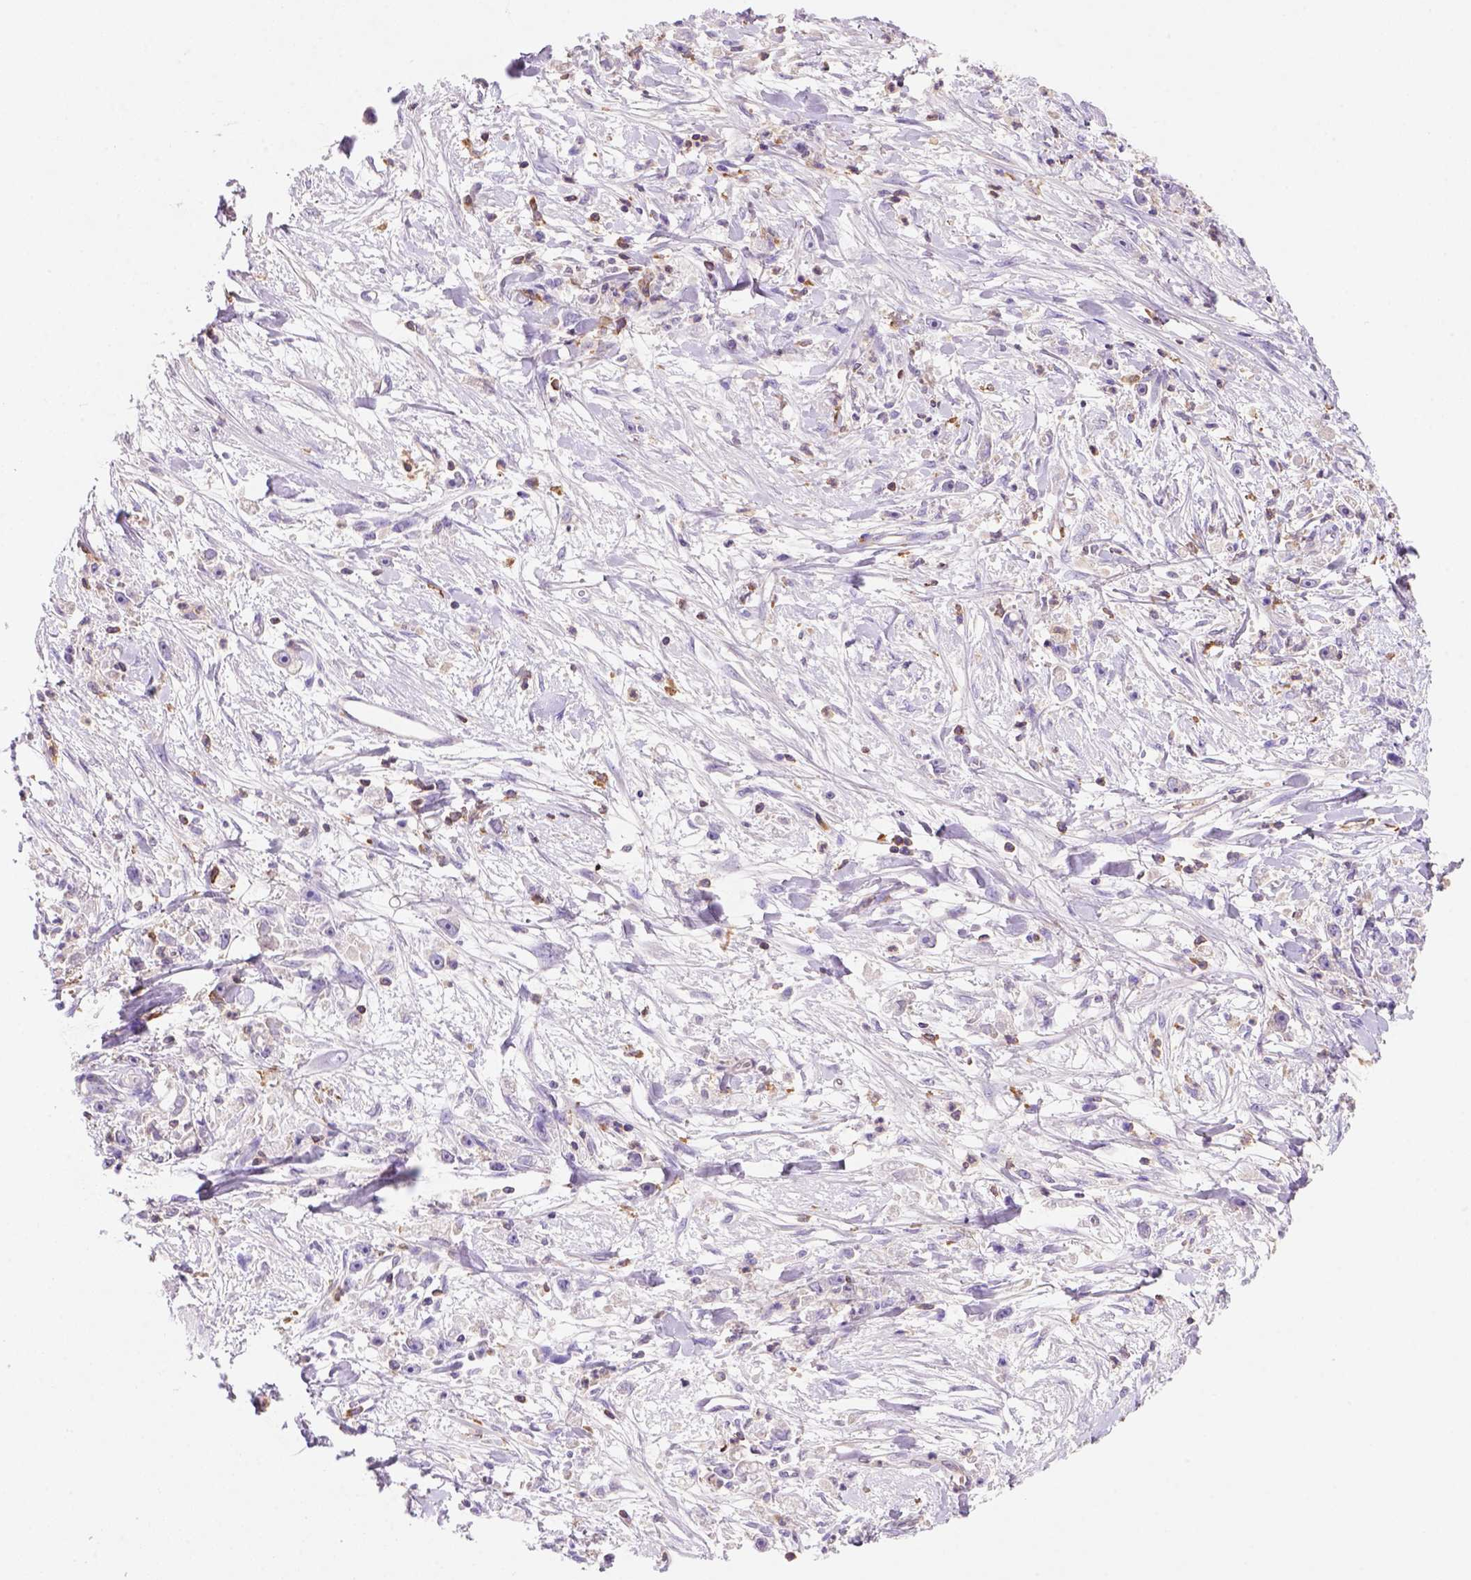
{"staining": {"intensity": "negative", "quantity": "none", "location": "none"}, "tissue": "stomach cancer", "cell_type": "Tumor cells", "image_type": "cancer", "snomed": [{"axis": "morphology", "description": "Adenocarcinoma, NOS"}, {"axis": "topography", "description": "Stomach"}], "caption": "There is no significant expression in tumor cells of stomach cancer.", "gene": "INPP5D", "patient": {"sex": "female", "age": 59}}